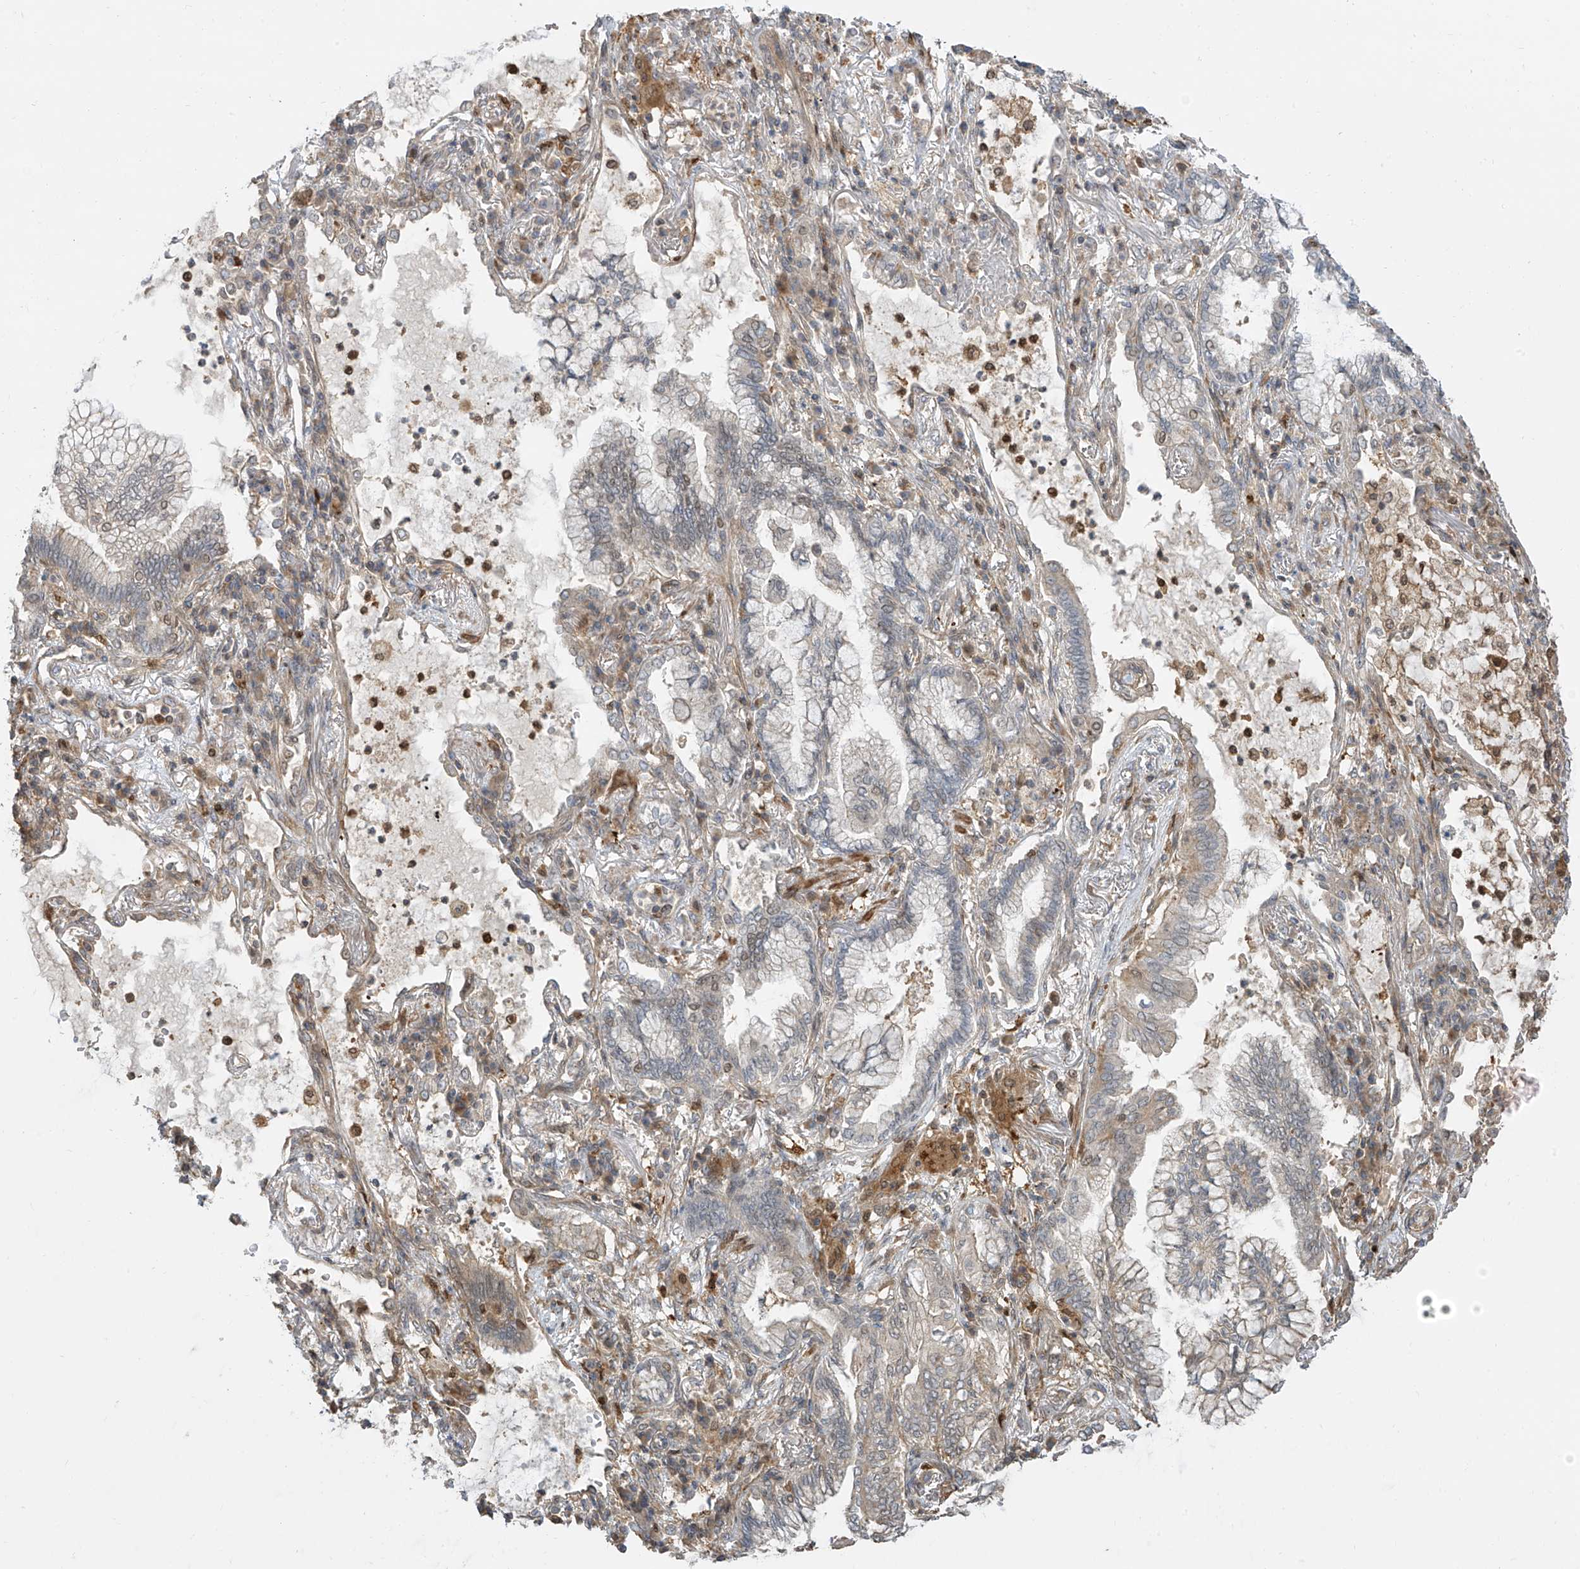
{"staining": {"intensity": "weak", "quantity": "<25%", "location": "cytoplasmic/membranous"}, "tissue": "lung cancer", "cell_type": "Tumor cells", "image_type": "cancer", "snomed": [{"axis": "morphology", "description": "Adenocarcinoma, NOS"}, {"axis": "topography", "description": "Lung"}], "caption": "This image is of lung adenocarcinoma stained with immunohistochemistry (IHC) to label a protein in brown with the nuclei are counter-stained blue. There is no positivity in tumor cells. (IHC, brightfield microscopy, high magnification).", "gene": "ATAD2B", "patient": {"sex": "female", "age": 70}}